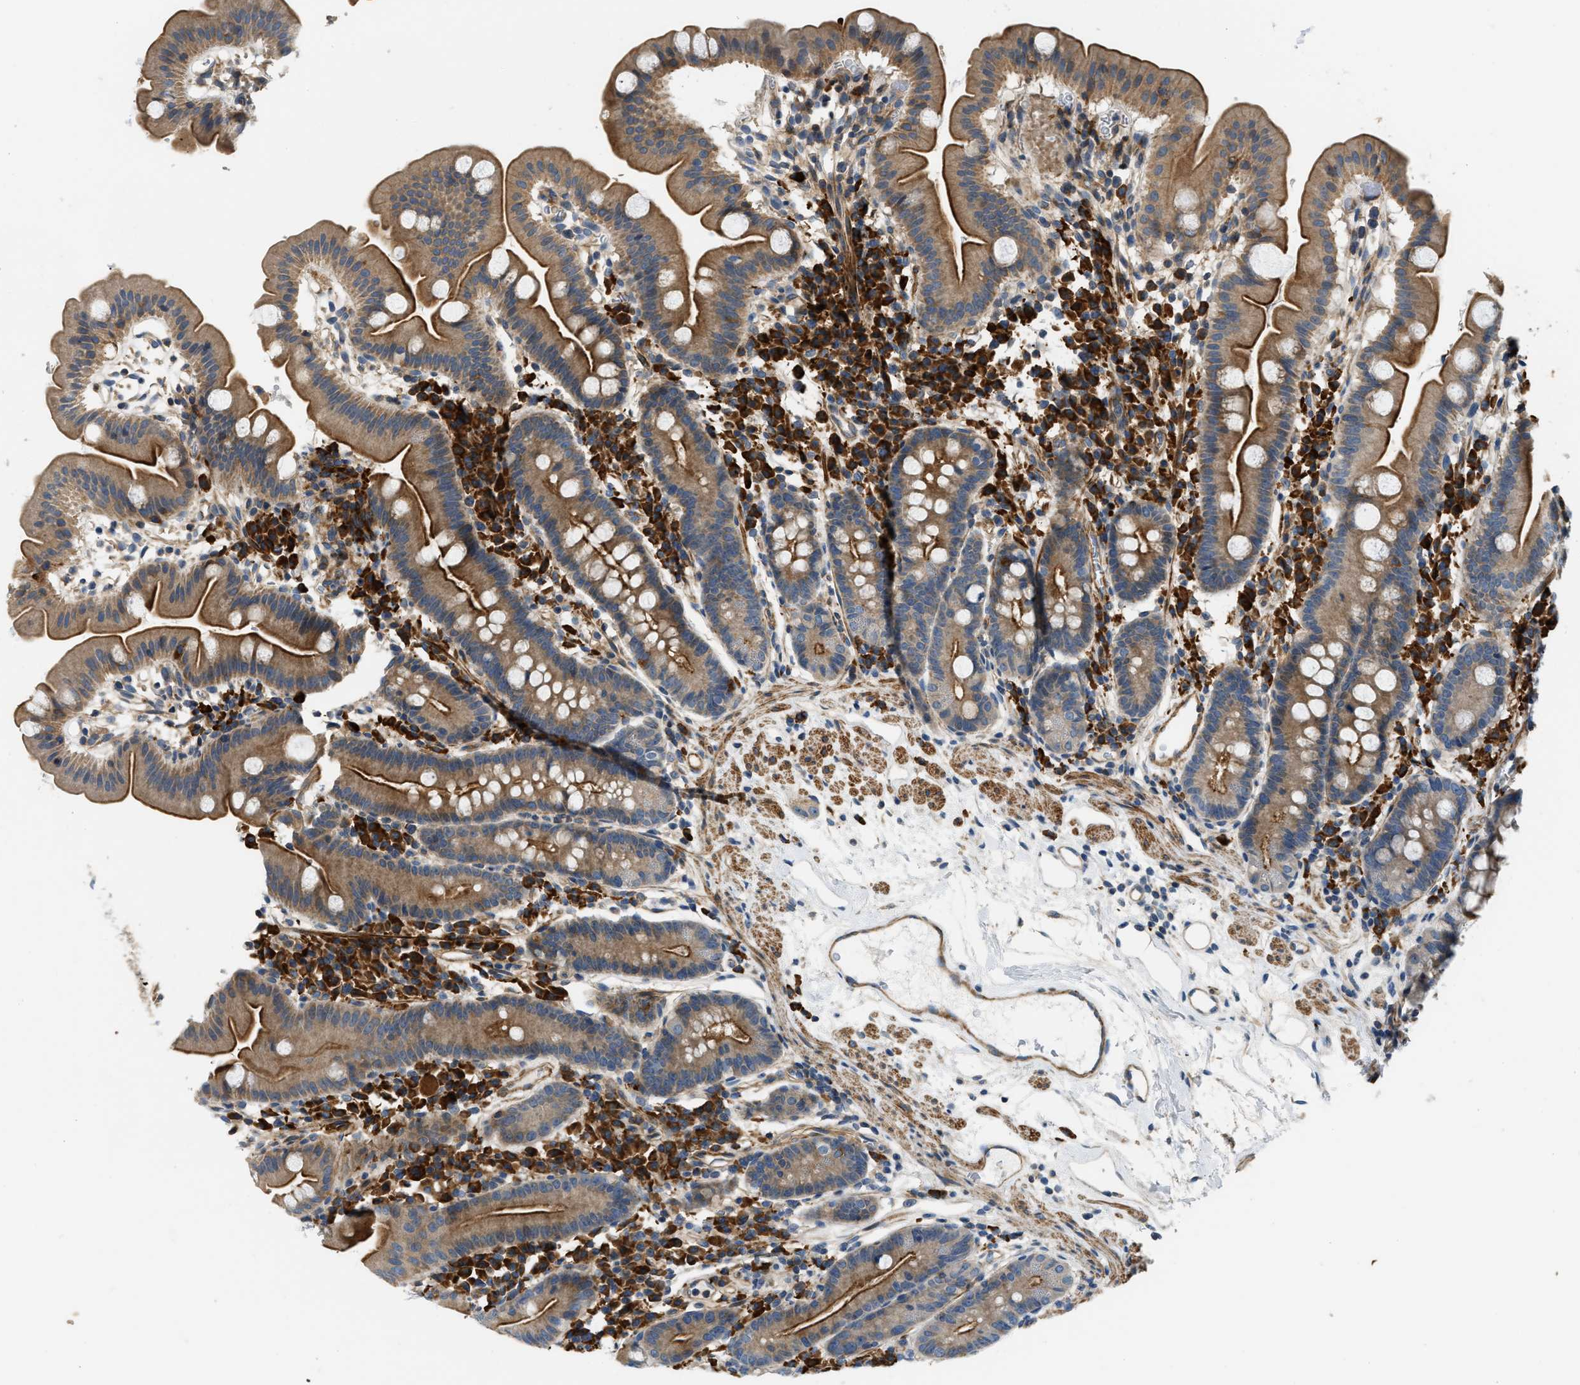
{"staining": {"intensity": "moderate", "quantity": ">75%", "location": "cytoplasmic/membranous"}, "tissue": "duodenum", "cell_type": "Glandular cells", "image_type": "normal", "snomed": [{"axis": "morphology", "description": "Normal tissue, NOS"}, {"axis": "topography", "description": "Duodenum"}], "caption": "Immunohistochemistry of normal human duodenum reveals medium levels of moderate cytoplasmic/membranous staining in about >75% of glandular cells.", "gene": "BTN3A2", "patient": {"sex": "male", "age": 50}}